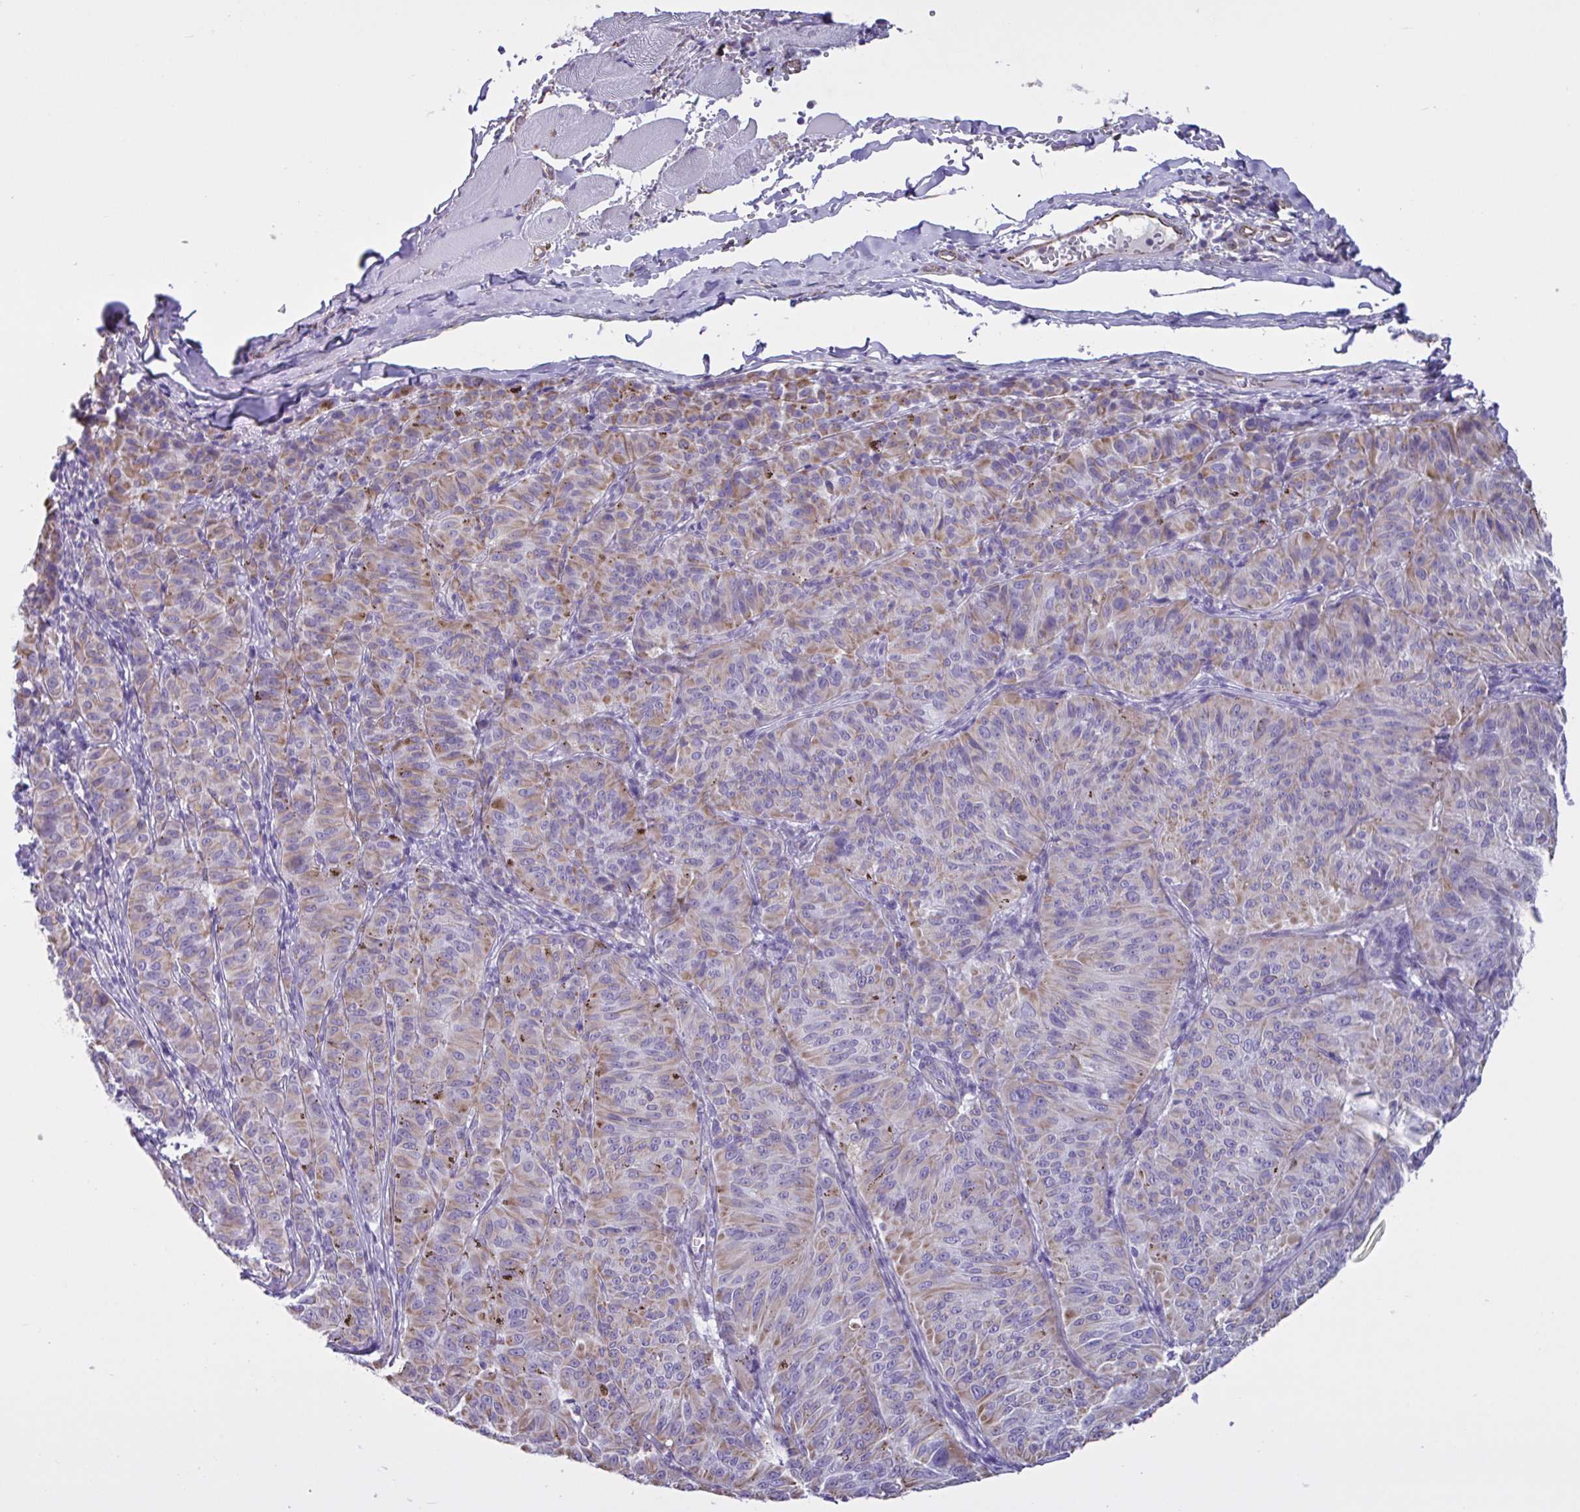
{"staining": {"intensity": "moderate", "quantity": ">75%", "location": "cytoplasmic/membranous"}, "tissue": "melanoma", "cell_type": "Tumor cells", "image_type": "cancer", "snomed": [{"axis": "morphology", "description": "Malignant melanoma, NOS"}, {"axis": "topography", "description": "Skin"}], "caption": "Immunohistochemical staining of human malignant melanoma displays moderate cytoplasmic/membranous protein expression in approximately >75% of tumor cells.", "gene": "TMEM86B", "patient": {"sex": "female", "age": 72}}